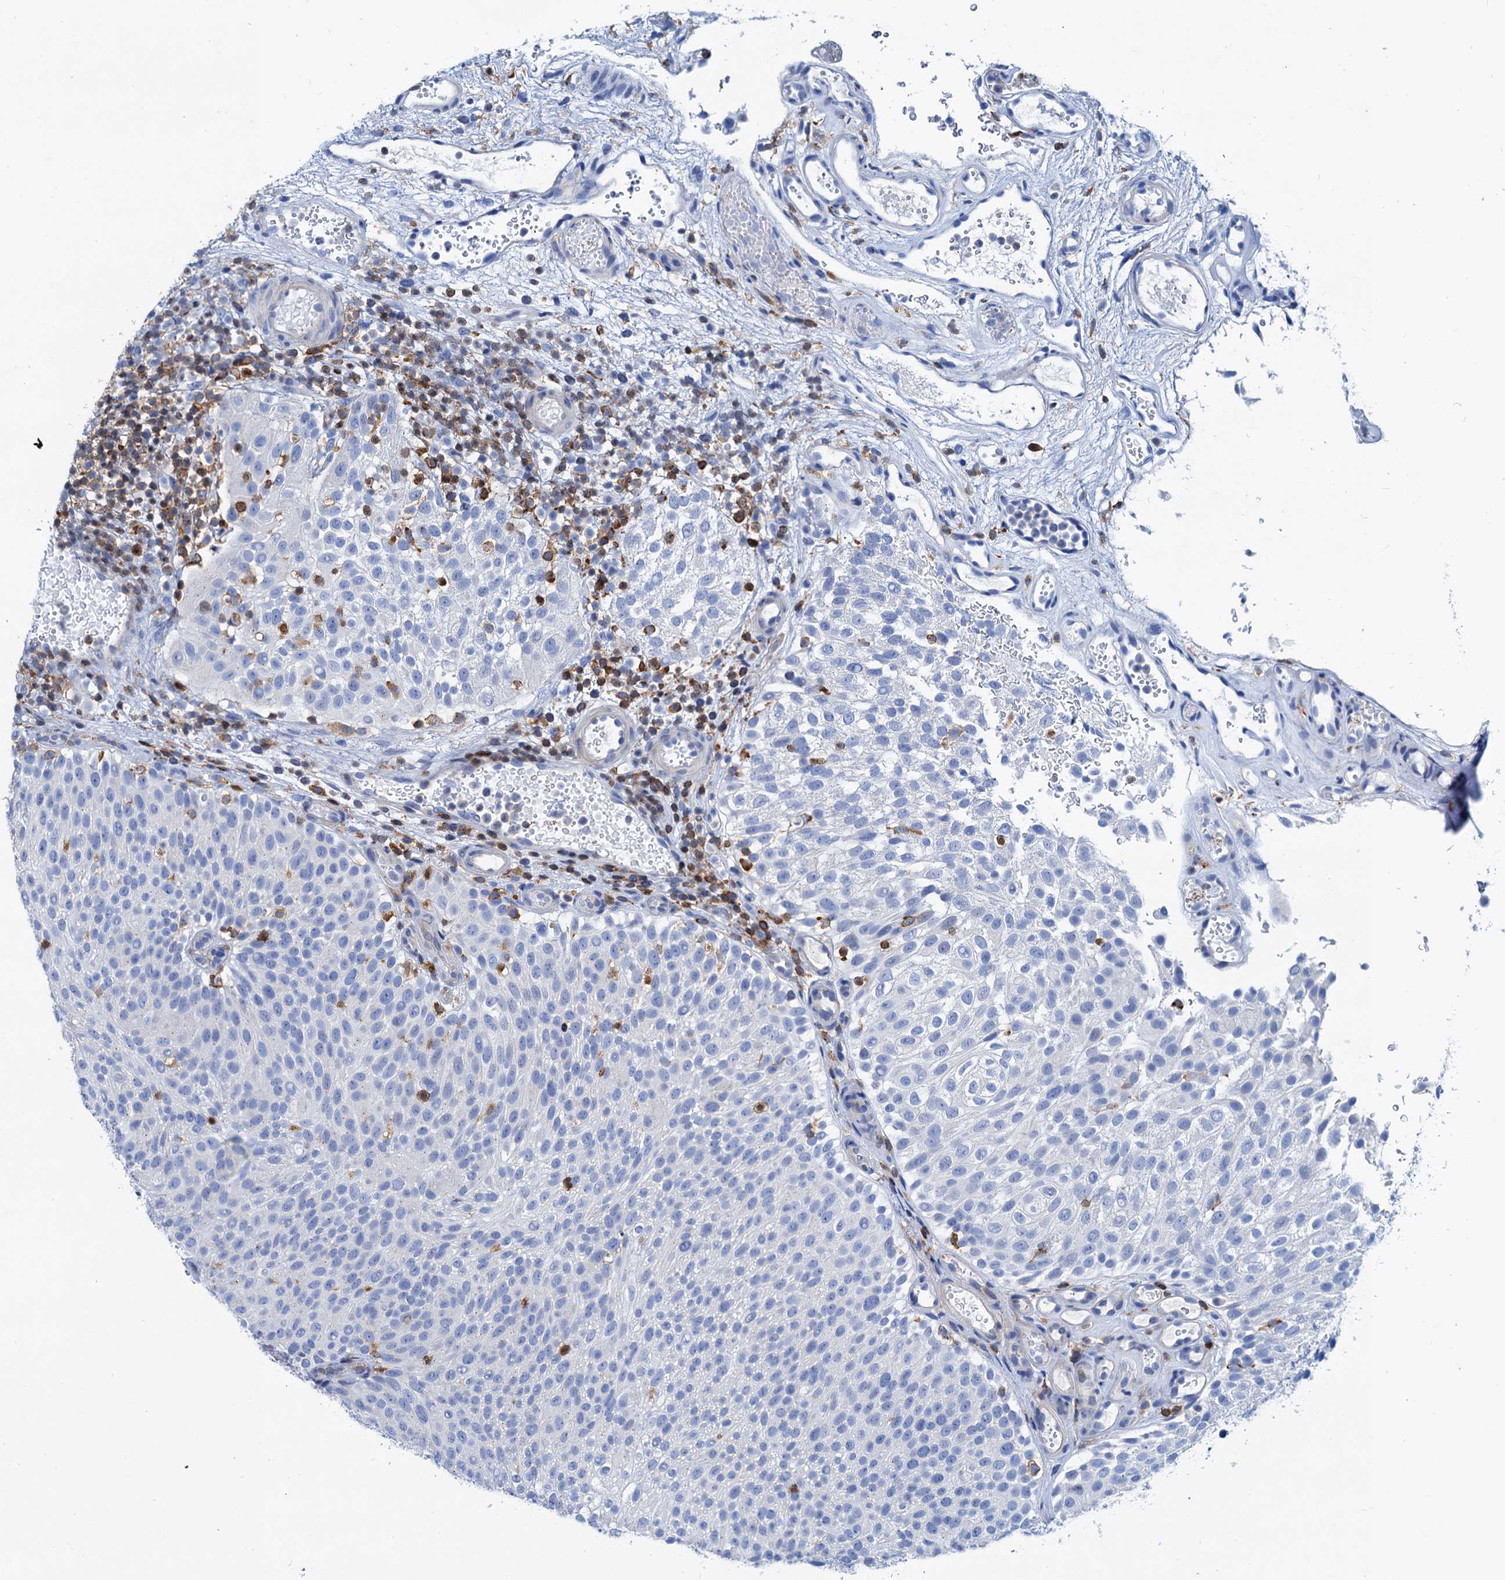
{"staining": {"intensity": "negative", "quantity": "none", "location": "none"}, "tissue": "urothelial cancer", "cell_type": "Tumor cells", "image_type": "cancer", "snomed": [{"axis": "morphology", "description": "Urothelial carcinoma, Low grade"}, {"axis": "topography", "description": "Urinary bladder"}], "caption": "A micrograph of human low-grade urothelial carcinoma is negative for staining in tumor cells.", "gene": "LCP2", "patient": {"sex": "male", "age": 78}}